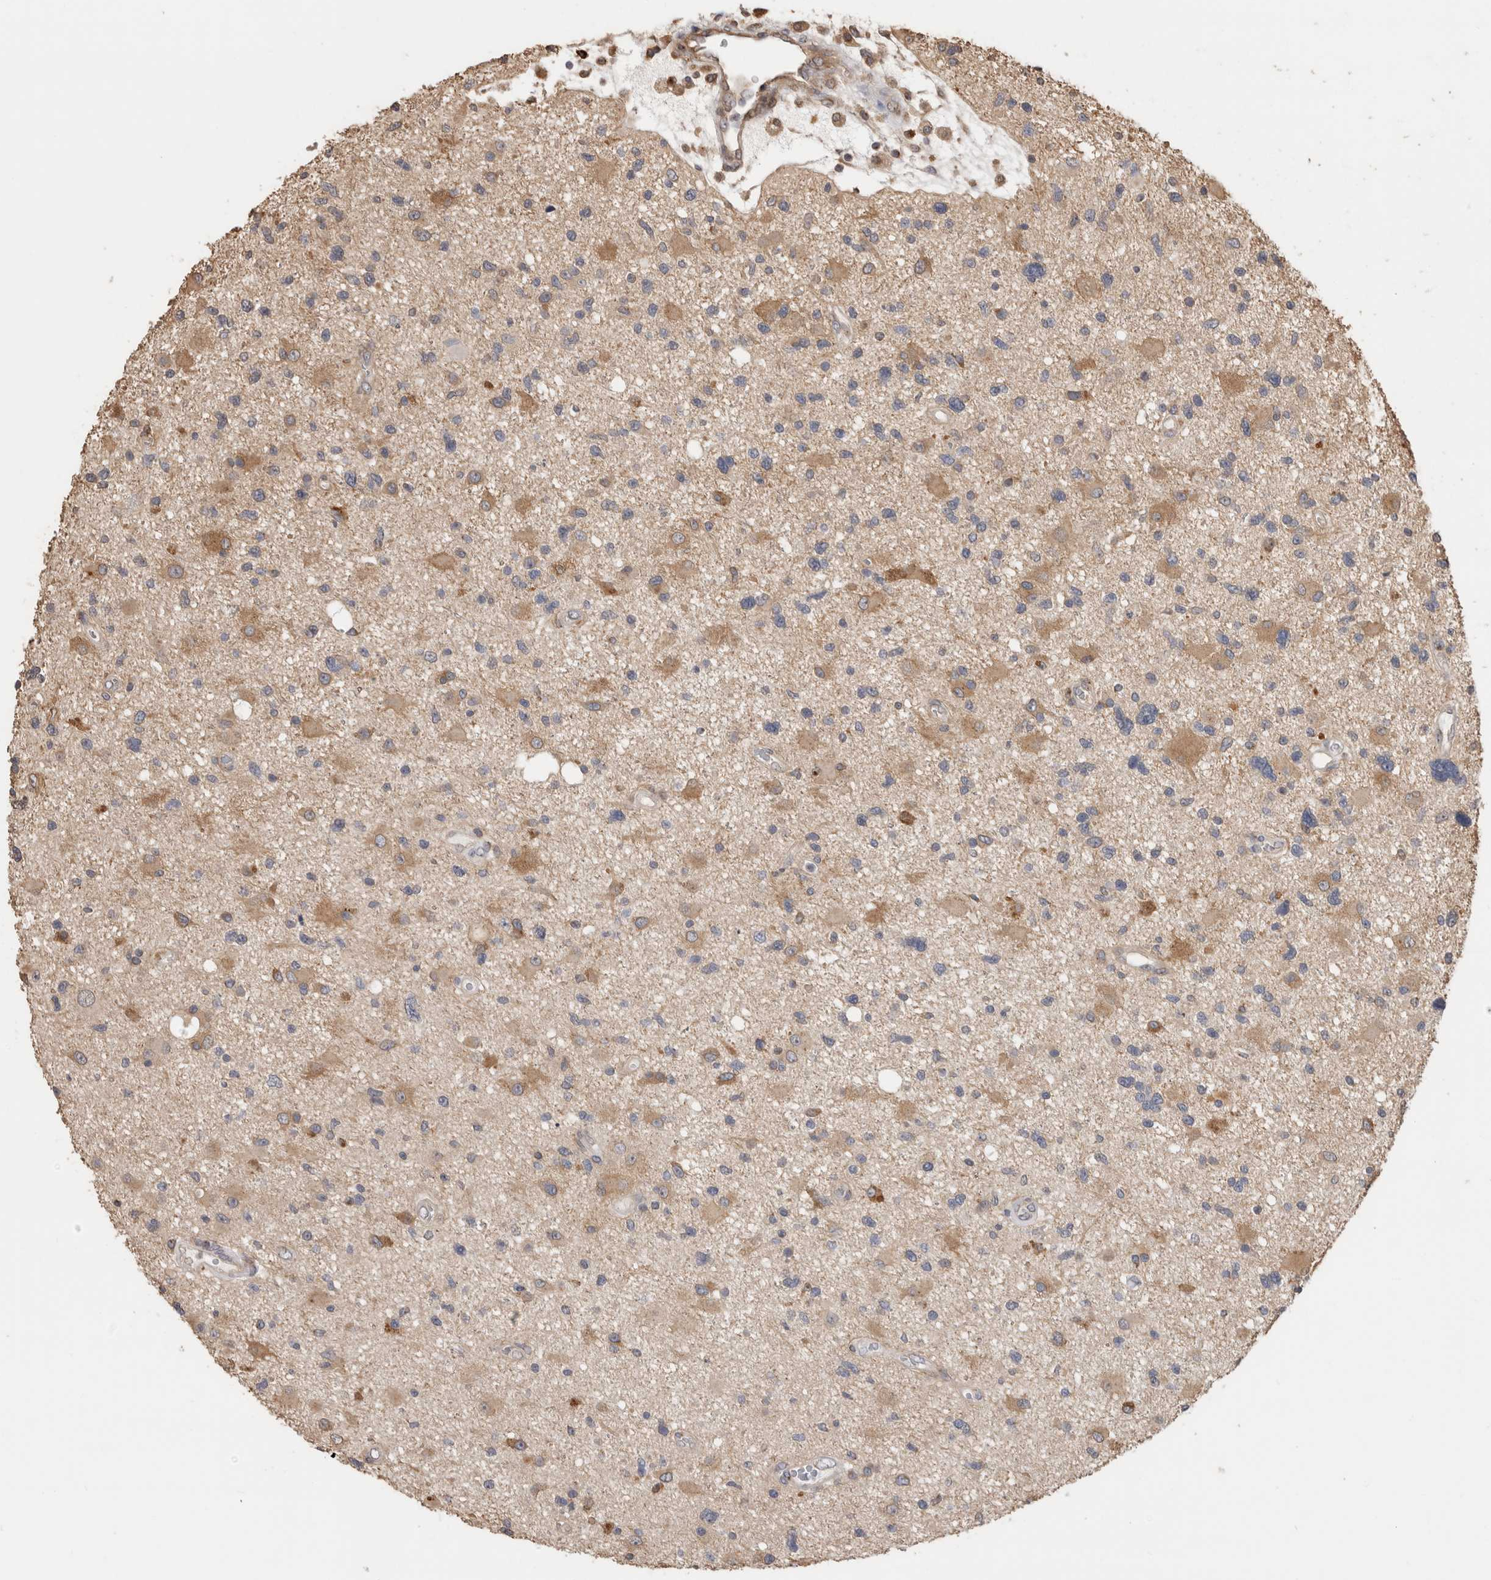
{"staining": {"intensity": "moderate", "quantity": "<25%", "location": "cytoplasmic/membranous"}, "tissue": "glioma", "cell_type": "Tumor cells", "image_type": "cancer", "snomed": [{"axis": "morphology", "description": "Glioma, malignant, High grade"}, {"axis": "topography", "description": "Brain"}], "caption": "DAB immunohistochemical staining of glioma demonstrates moderate cytoplasmic/membranous protein positivity in approximately <25% of tumor cells.", "gene": "CLIP1", "patient": {"sex": "male", "age": 33}}